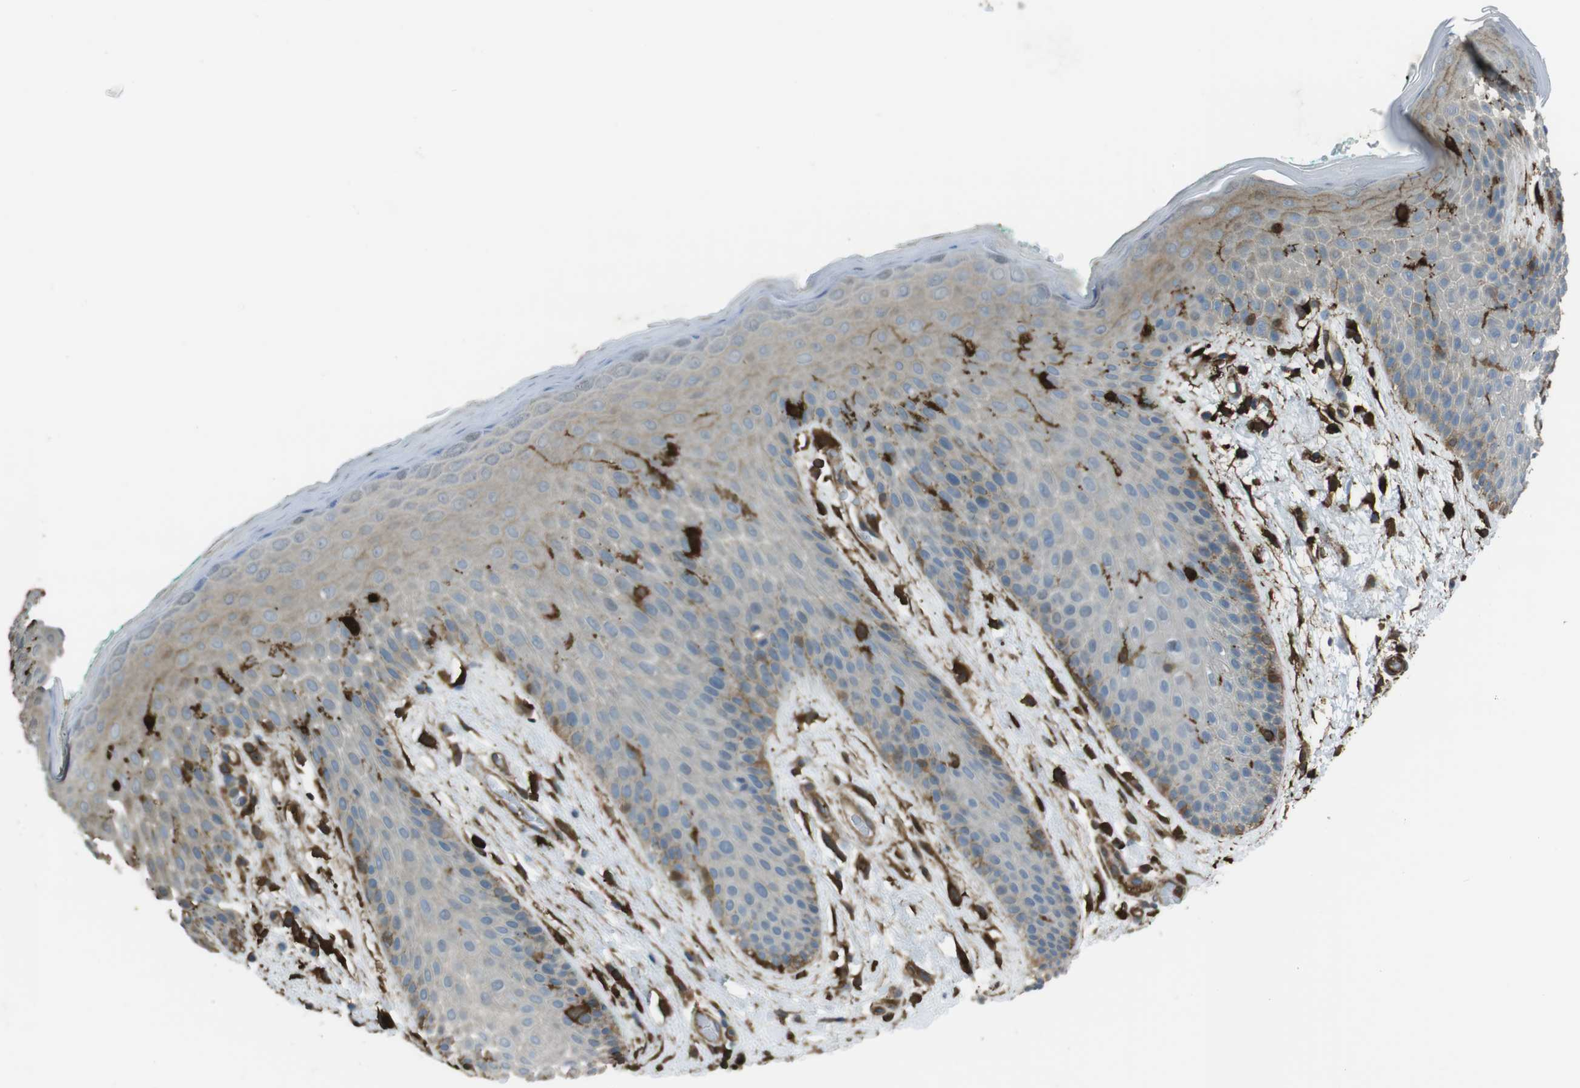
{"staining": {"intensity": "strong", "quantity": "<25%", "location": "cytoplasmic/membranous"}, "tissue": "skin", "cell_type": "Epidermal cells", "image_type": "normal", "snomed": [{"axis": "morphology", "description": "Normal tissue, NOS"}, {"axis": "topography", "description": "Anal"}], "caption": "Skin was stained to show a protein in brown. There is medium levels of strong cytoplasmic/membranous staining in about <25% of epidermal cells. The staining is performed using DAB brown chromogen to label protein expression. The nuclei are counter-stained blue using hematoxylin.", "gene": "SFT2D1", "patient": {"sex": "male", "age": 74}}